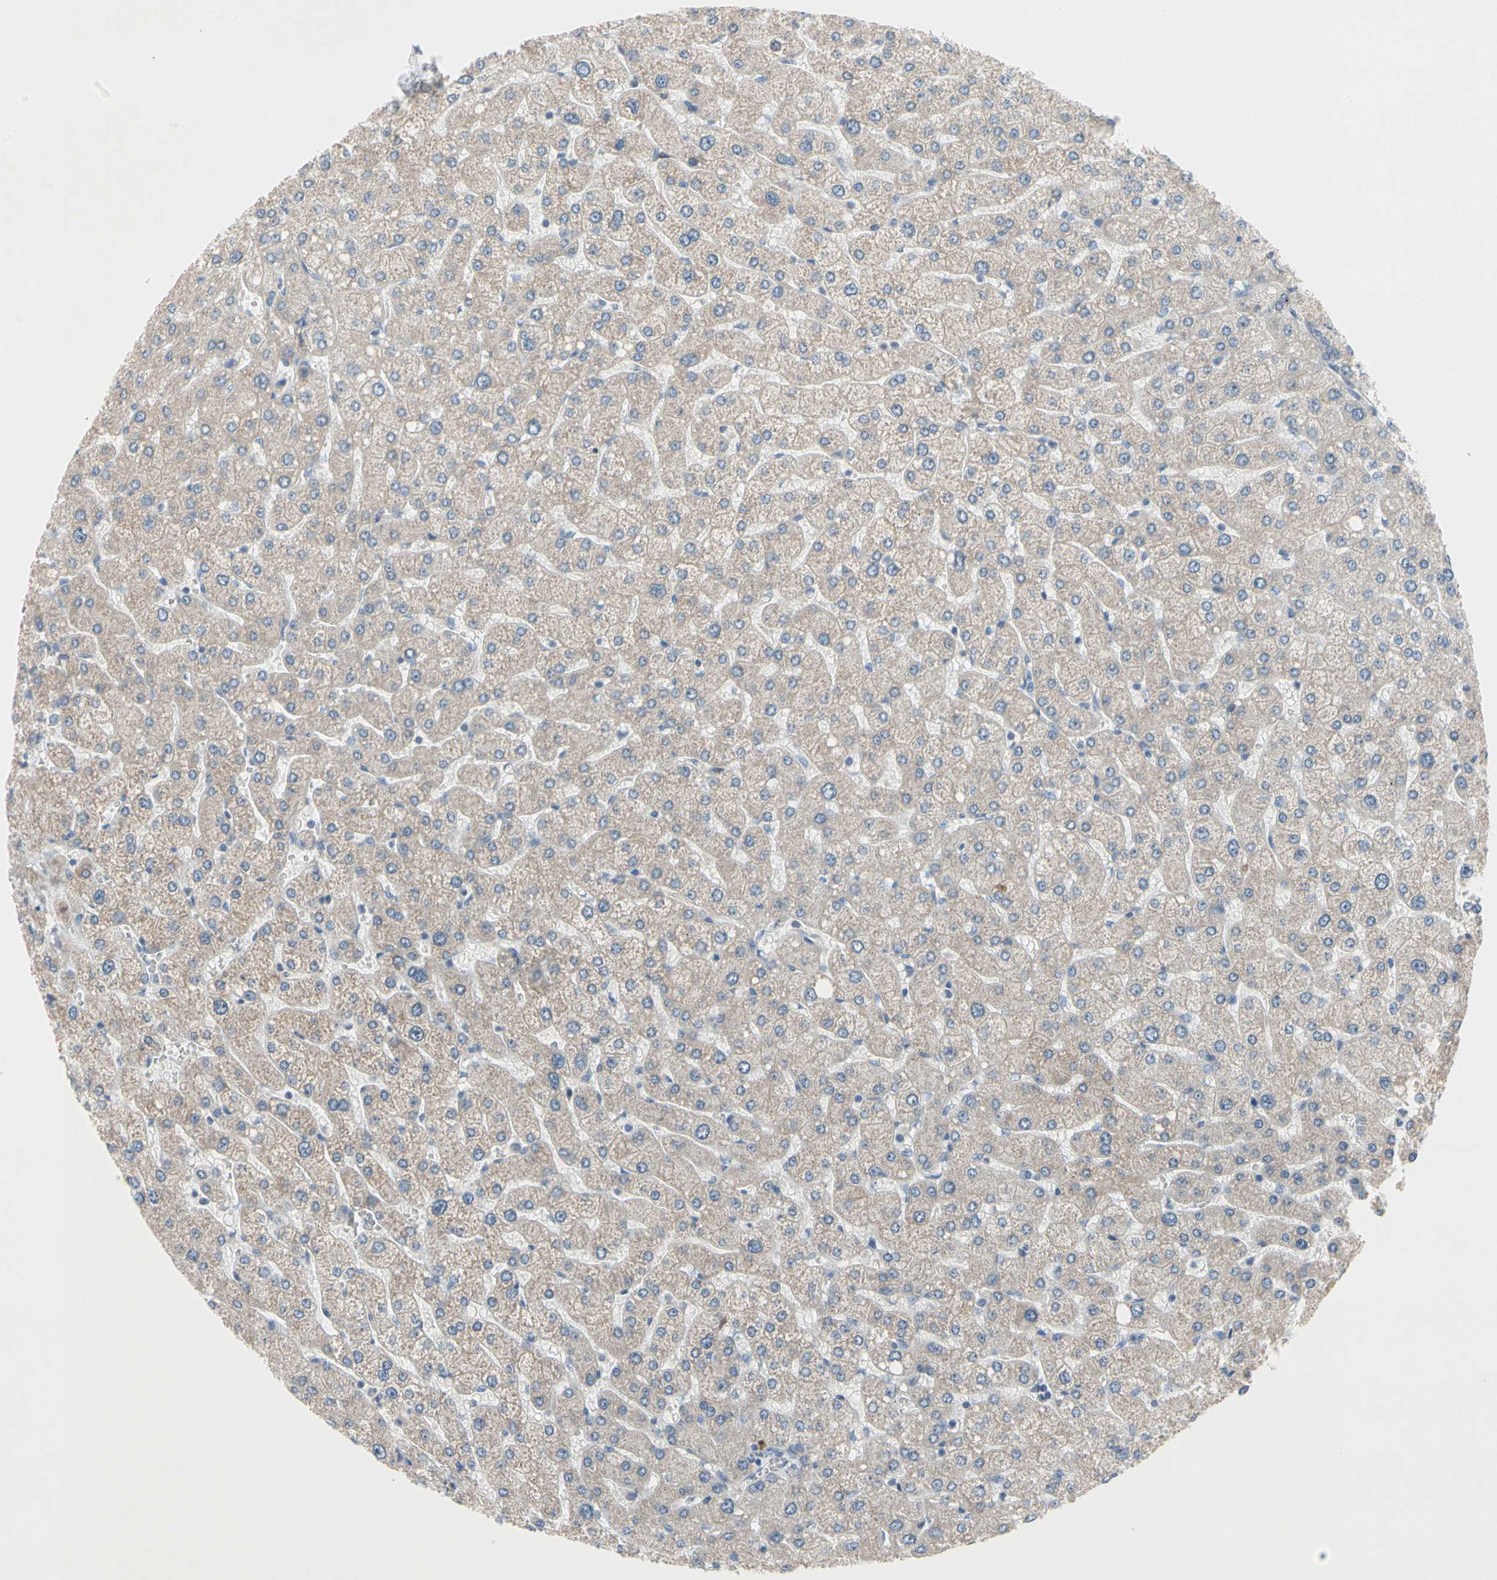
{"staining": {"intensity": "weak", "quantity": ">75%", "location": "cytoplasmic/membranous"}, "tissue": "liver", "cell_type": "Cholangiocytes", "image_type": "normal", "snomed": [{"axis": "morphology", "description": "Normal tissue, NOS"}, {"axis": "topography", "description": "Liver"}], "caption": "Protein expression analysis of normal human liver reveals weak cytoplasmic/membranous expression in about >75% of cholangiocytes.", "gene": "MARK1", "patient": {"sex": "male", "age": 55}}